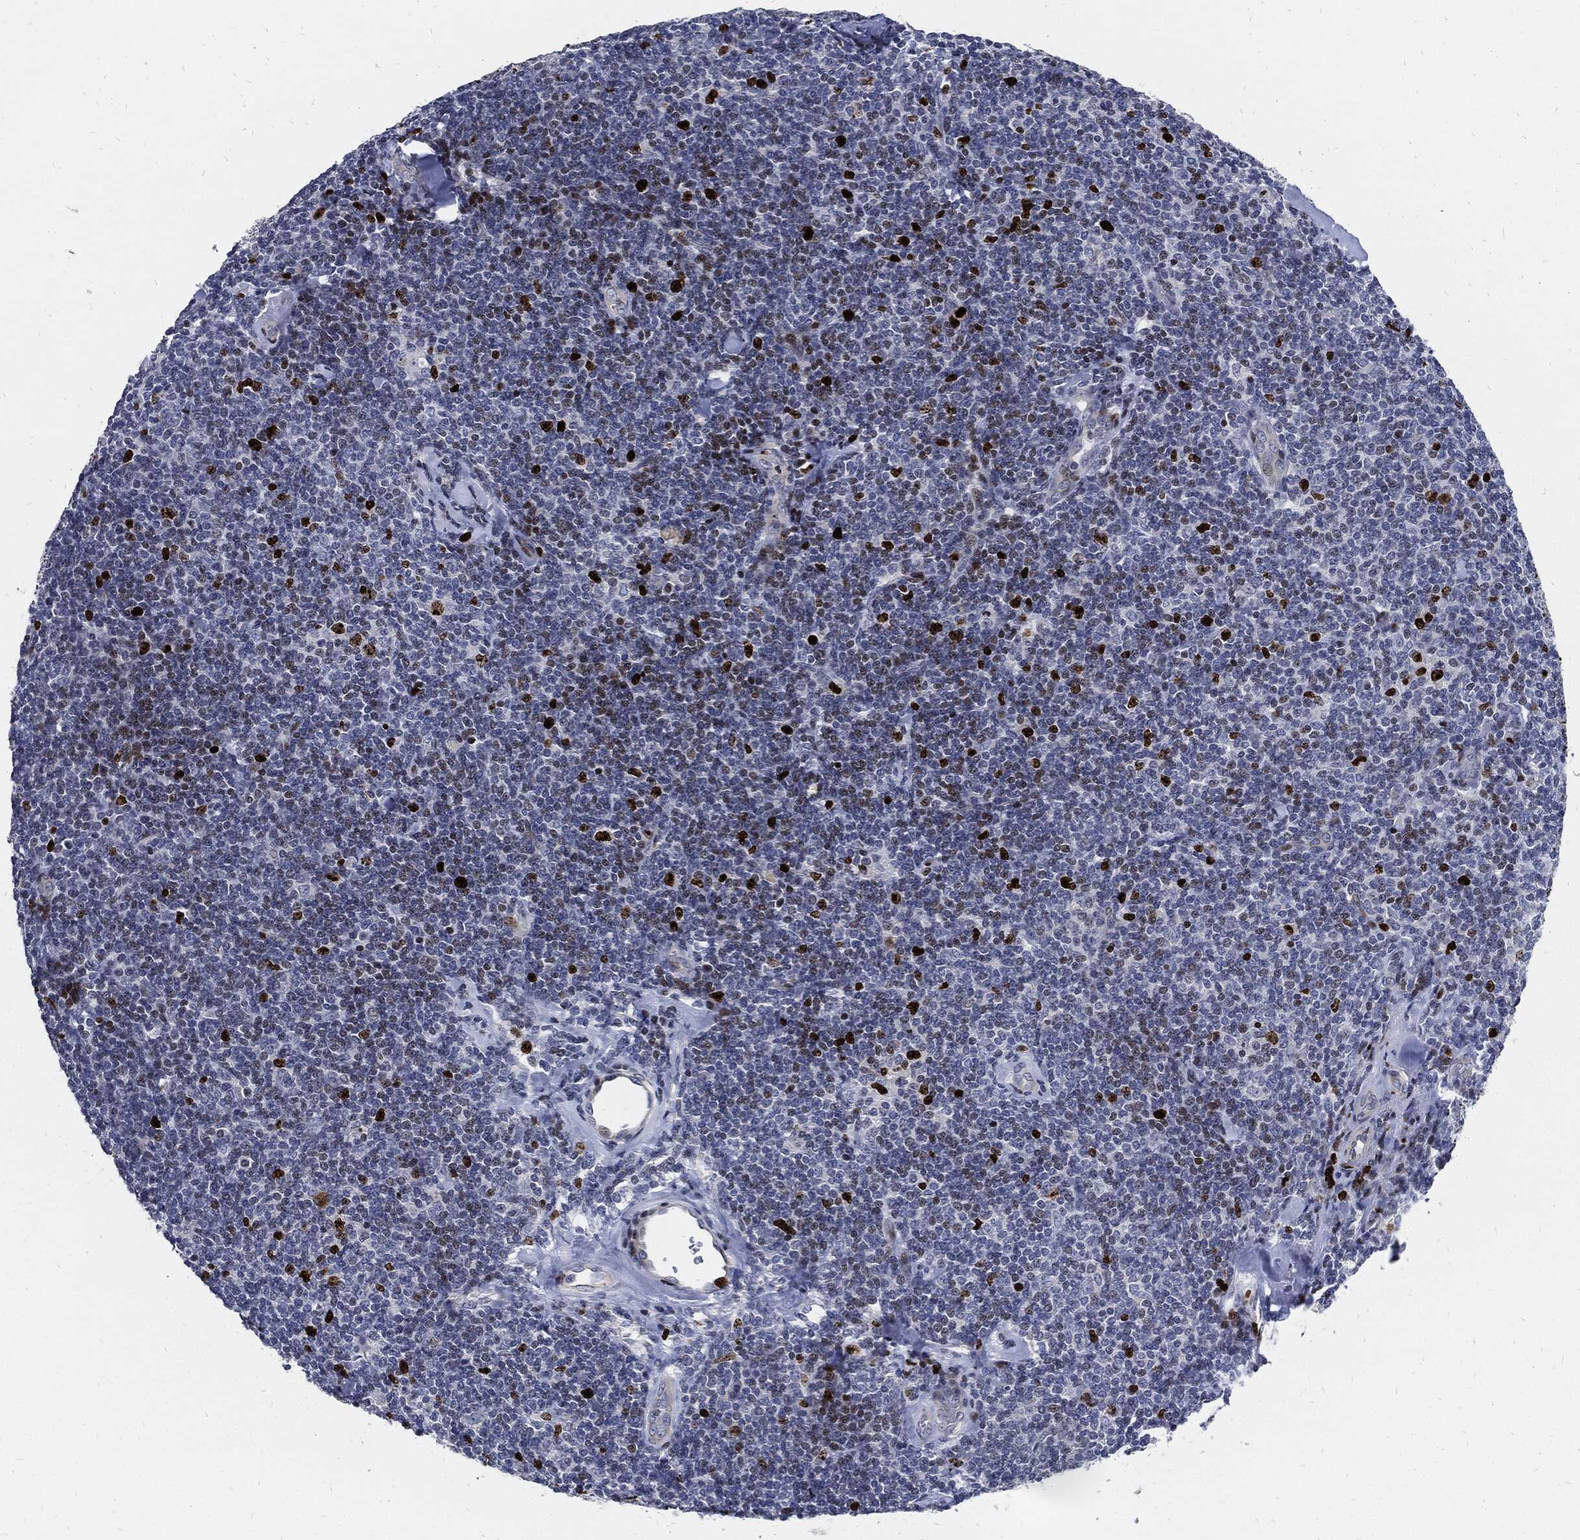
{"staining": {"intensity": "strong", "quantity": "<25%", "location": "nuclear"}, "tissue": "lymphoma", "cell_type": "Tumor cells", "image_type": "cancer", "snomed": [{"axis": "morphology", "description": "Malignant lymphoma, non-Hodgkin's type, Low grade"}, {"axis": "topography", "description": "Lymph node"}], "caption": "High-magnification brightfield microscopy of lymphoma stained with DAB (brown) and counterstained with hematoxylin (blue). tumor cells exhibit strong nuclear expression is present in approximately<25% of cells.", "gene": "MKI67", "patient": {"sex": "female", "age": 56}}